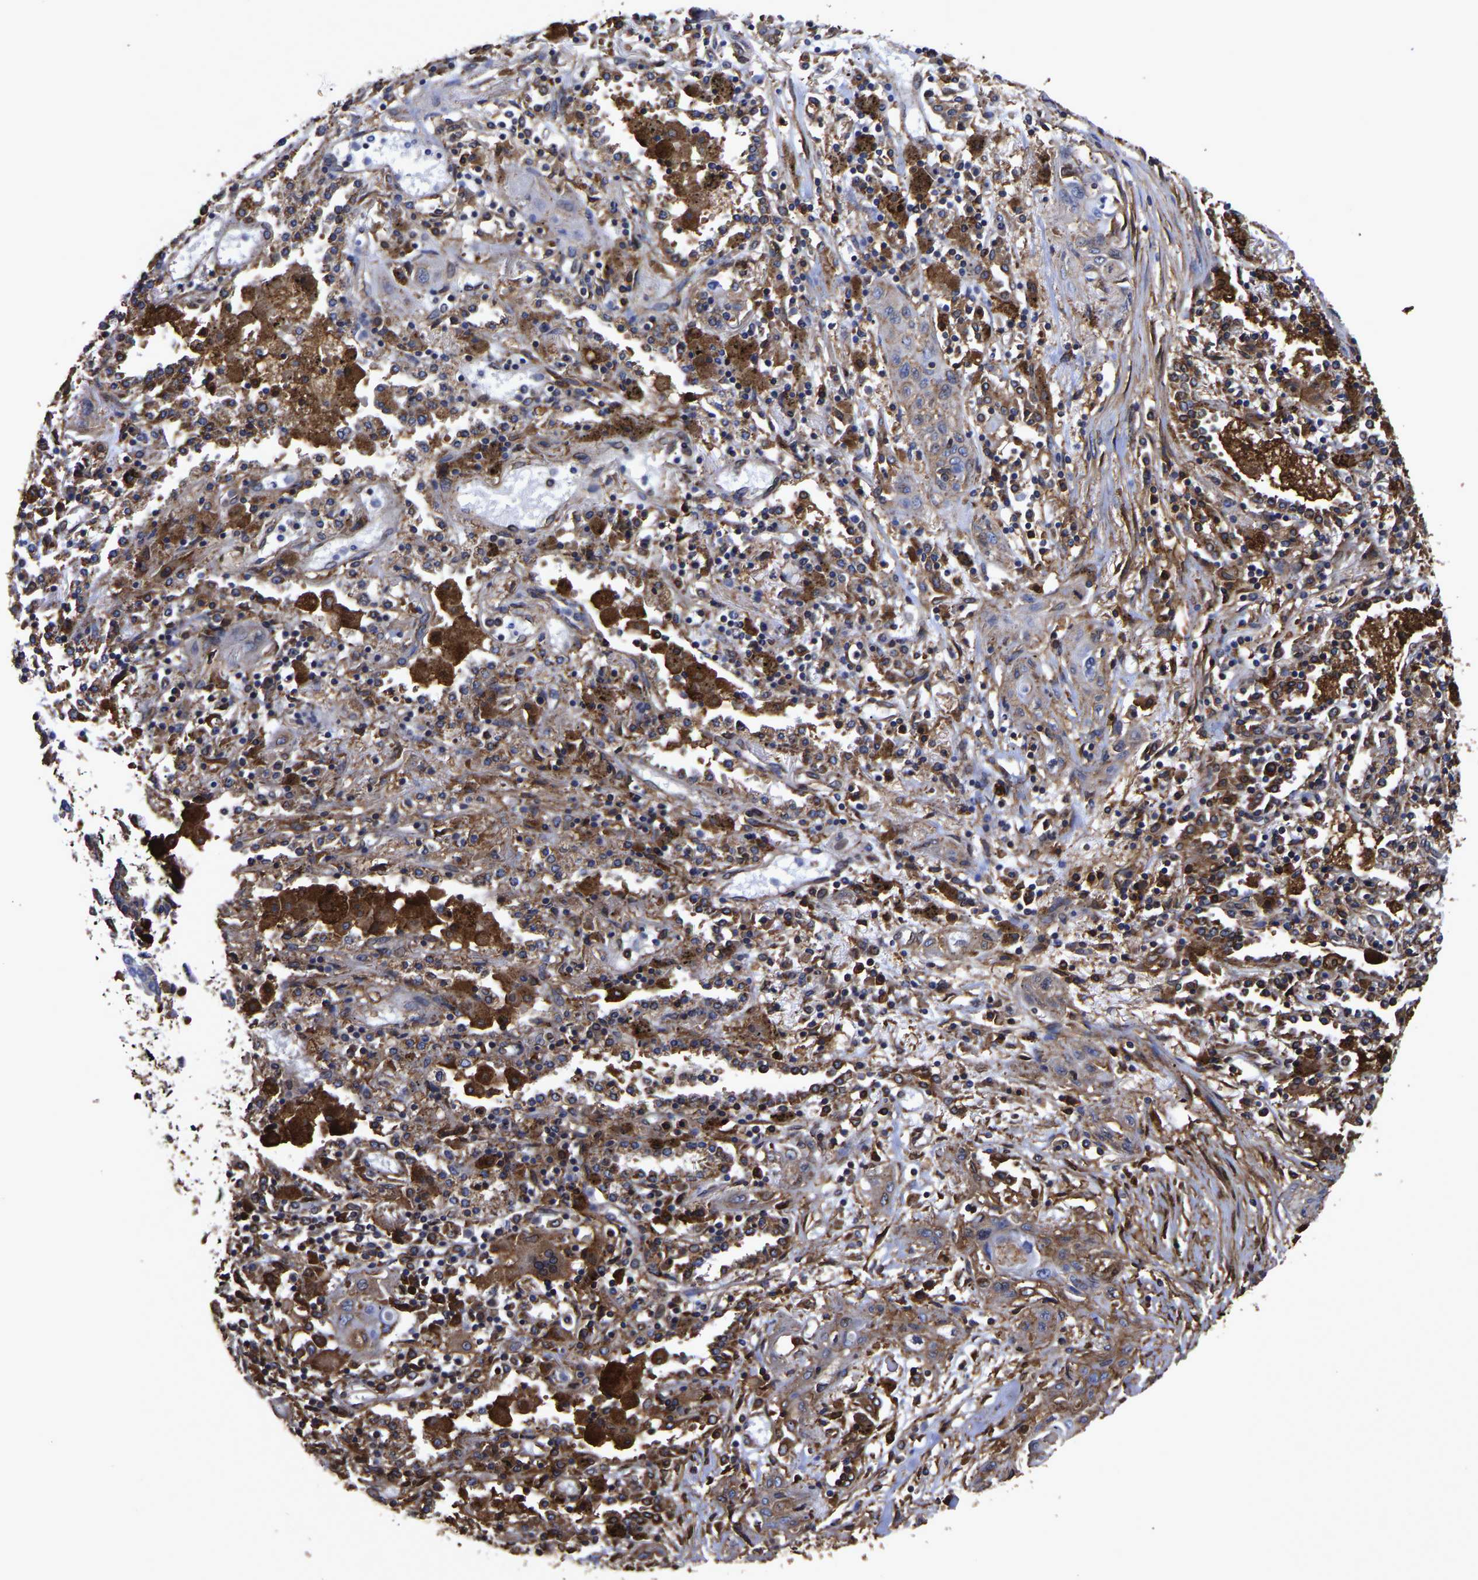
{"staining": {"intensity": "weak", "quantity": "<25%", "location": "cytoplasmic/membranous"}, "tissue": "lung cancer", "cell_type": "Tumor cells", "image_type": "cancer", "snomed": [{"axis": "morphology", "description": "Squamous cell carcinoma, NOS"}, {"axis": "topography", "description": "Lung"}], "caption": "Immunohistochemistry (IHC) of squamous cell carcinoma (lung) shows no expression in tumor cells.", "gene": "LIF", "patient": {"sex": "female", "age": 47}}